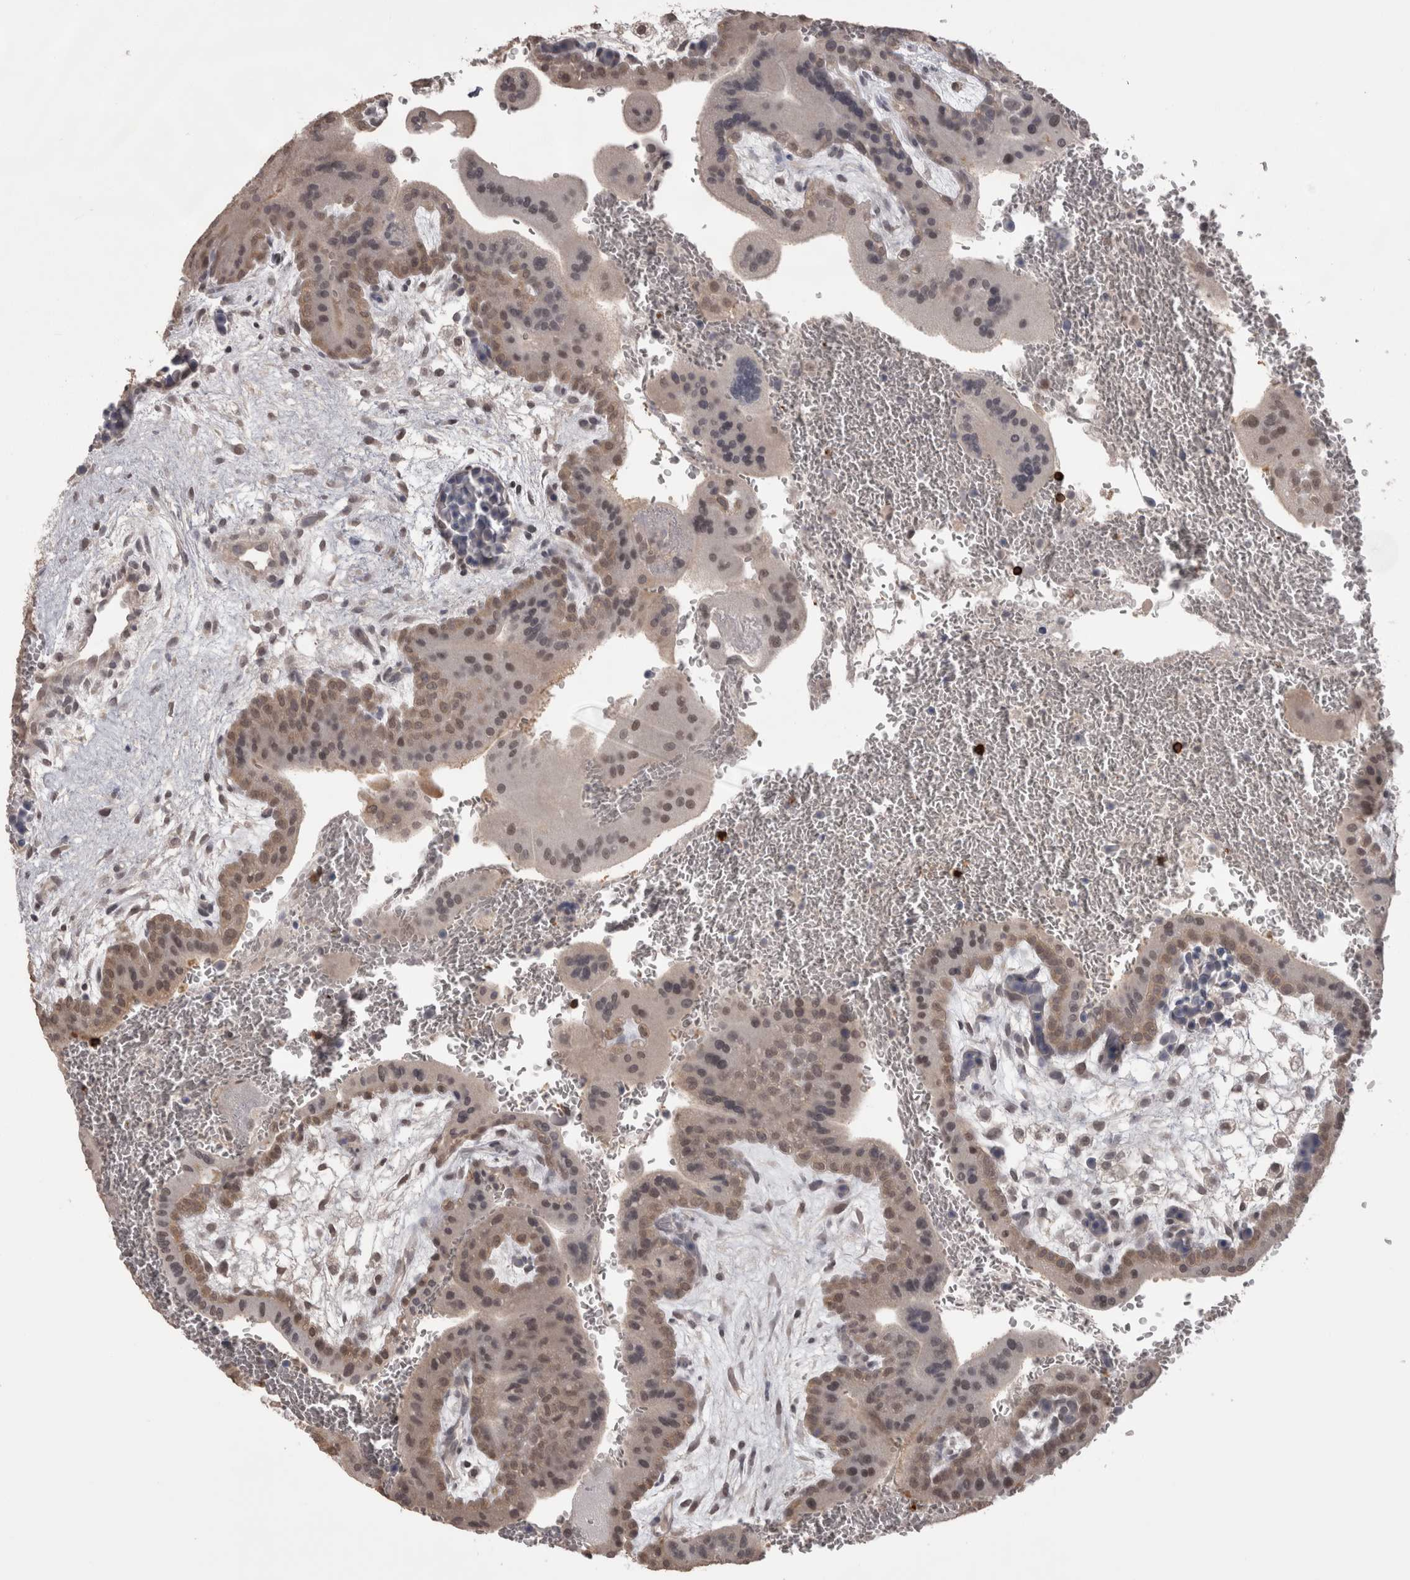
{"staining": {"intensity": "moderate", "quantity": "<25%", "location": "cytoplasmic/membranous,nuclear"}, "tissue": "placenta", "cell_type": "Trophoblastic cells", "image_type": "normal", "snomed": [{"axis": "morphology", "description": "Normal tissue, NOS"}, {"axis": "topography", "description": "Placenta"}], "caption": "Trophoblastic cells display moderate cytoplasmic/membranous,nuclear expression in about <25% of cells in benign placenta.", "gene": "SKAP1", "patient": {"sex": "female", "age": 35}}